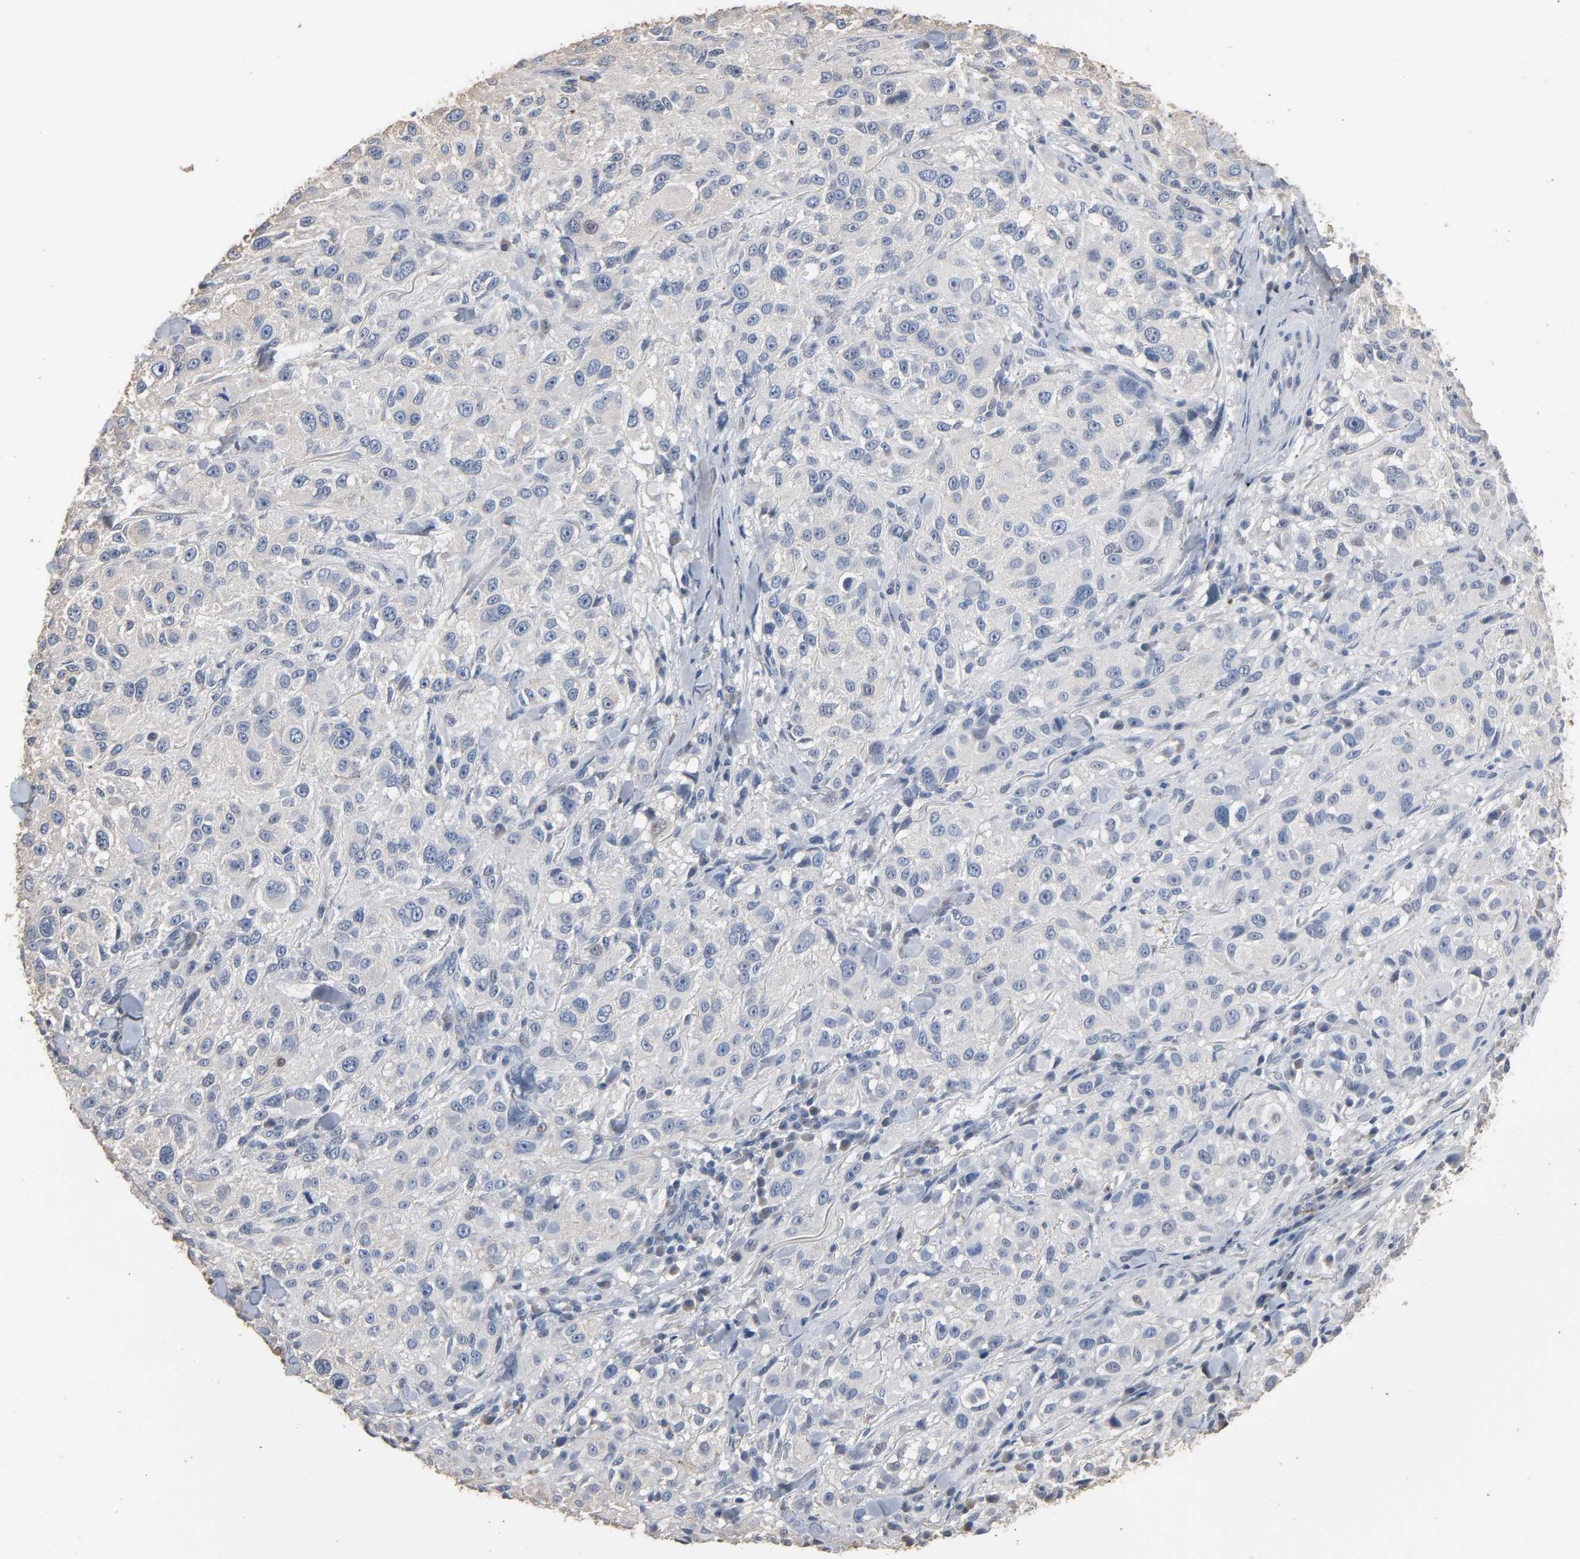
{"staining": {"intensity": "negative", "quantity": "none", "location": "none"}, "tissue": "melanoma", "cell_type": "Tumor cells", "image_type": "cancer", "snomed": [{"axis": "morphology", "description": "Necrosis, NOS"}, {"axis": "morphology", "description": "Malignant melanoma, NOS"}, {"axis": "topography", "description": "Skin"}], "caption": "High power microscopy histopathology image of an immunohistochemistry photomicrograph of malignant melanoma, revealing no significant expression in tumor cells. Nuclei are stained in blue.", "gene": "SOX6", "patient": {"sex": "female", "age": 87}}